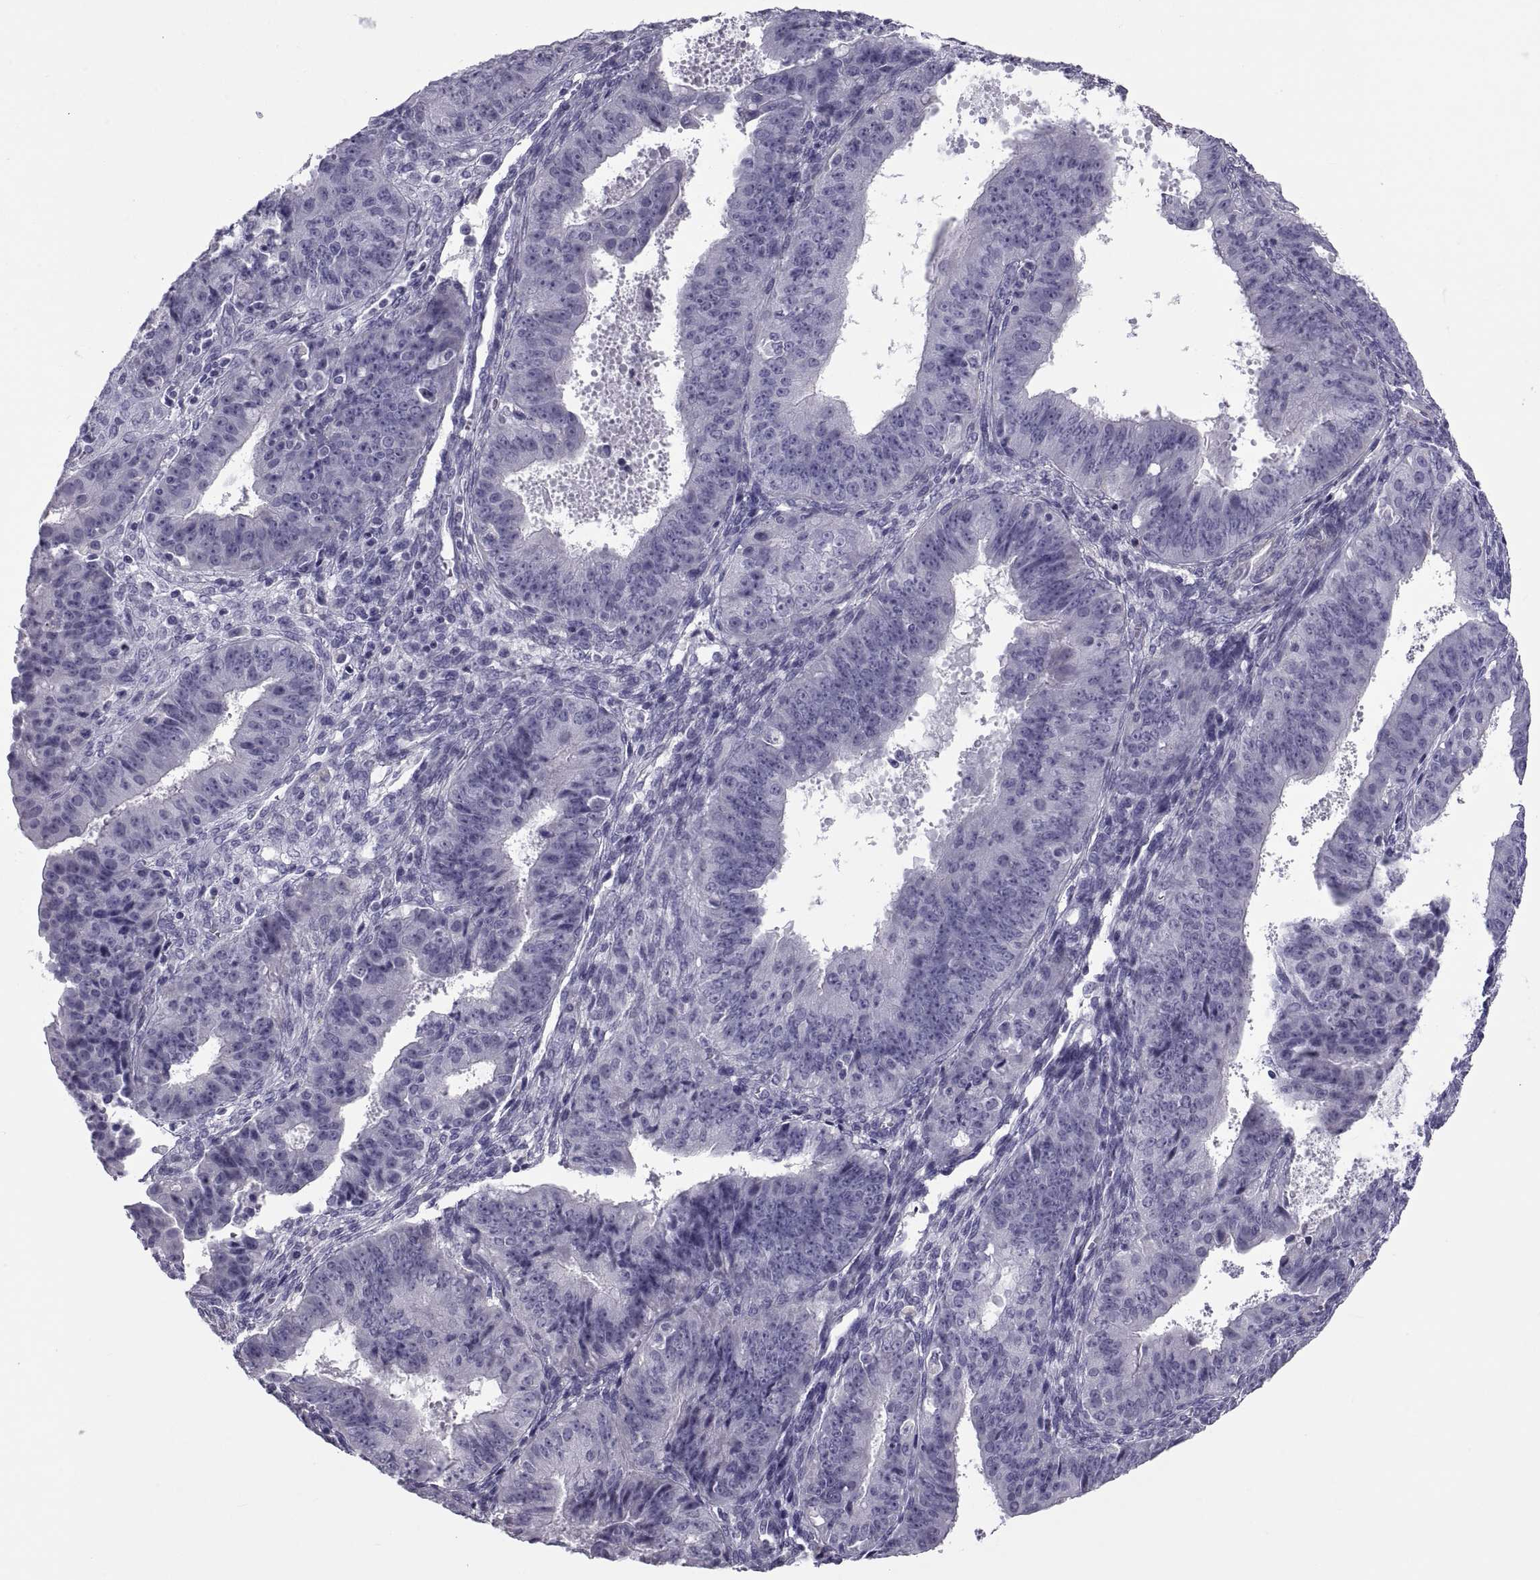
{"staining": {"intensity": "negative", "quantity": "none", "location": "none"}, "tissue": "ovarian cancer", "cell_type": "Tumor cells", "image_type": "cancer", "snomed": [{"axis": "morphology", "description": "Carcinoma, endometroid"}, {"axis": "topography", "description": "Ovary"}], "caption": "Tumor cells are negative for protein expression in human ovarian cancer (endometroid carcinoma).", "gene": "MAGEB1", "patient": {"sex": "female", "age": 42}}